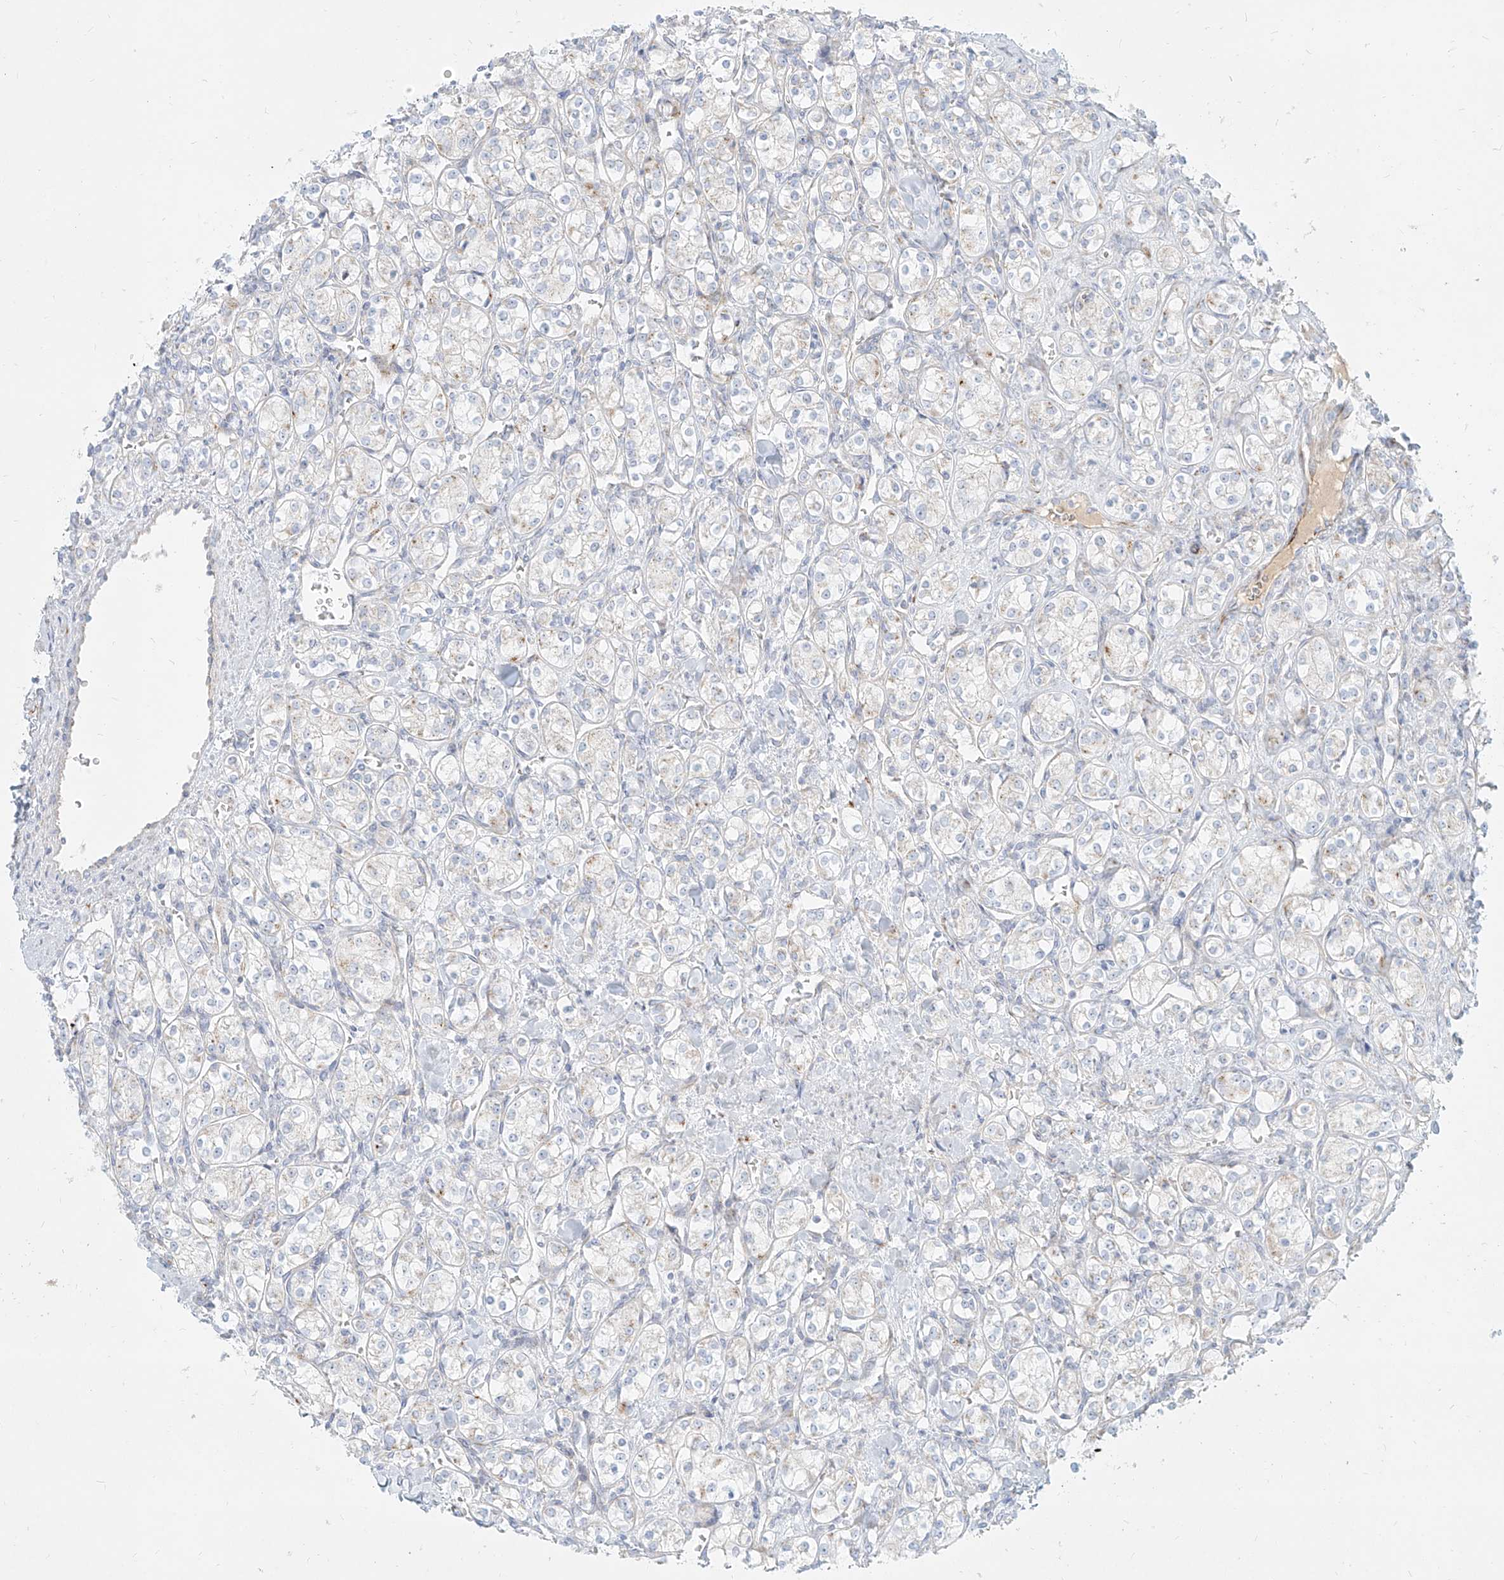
{"staining": {"intensity": "weak", "quantity": "<25%", "location": "cytoplasmic/membranous"}, "tissue": "renal cancer", "cell_type": "Tumor cells", "image_type": "cancer", "snomed": [{"axis": "morphology", "description": "Adenocarcinoma, NOS"}, {"axis": "topography", "description": "Kidney"}], "caption": "DAB (3,3'-diaminobenzidine) immunohistochemical staining of human renal cancer demonstrates no significant positivity in tumor cells.", "gene": "MTX2", "patient": {"sex": "male", "age": 77}}